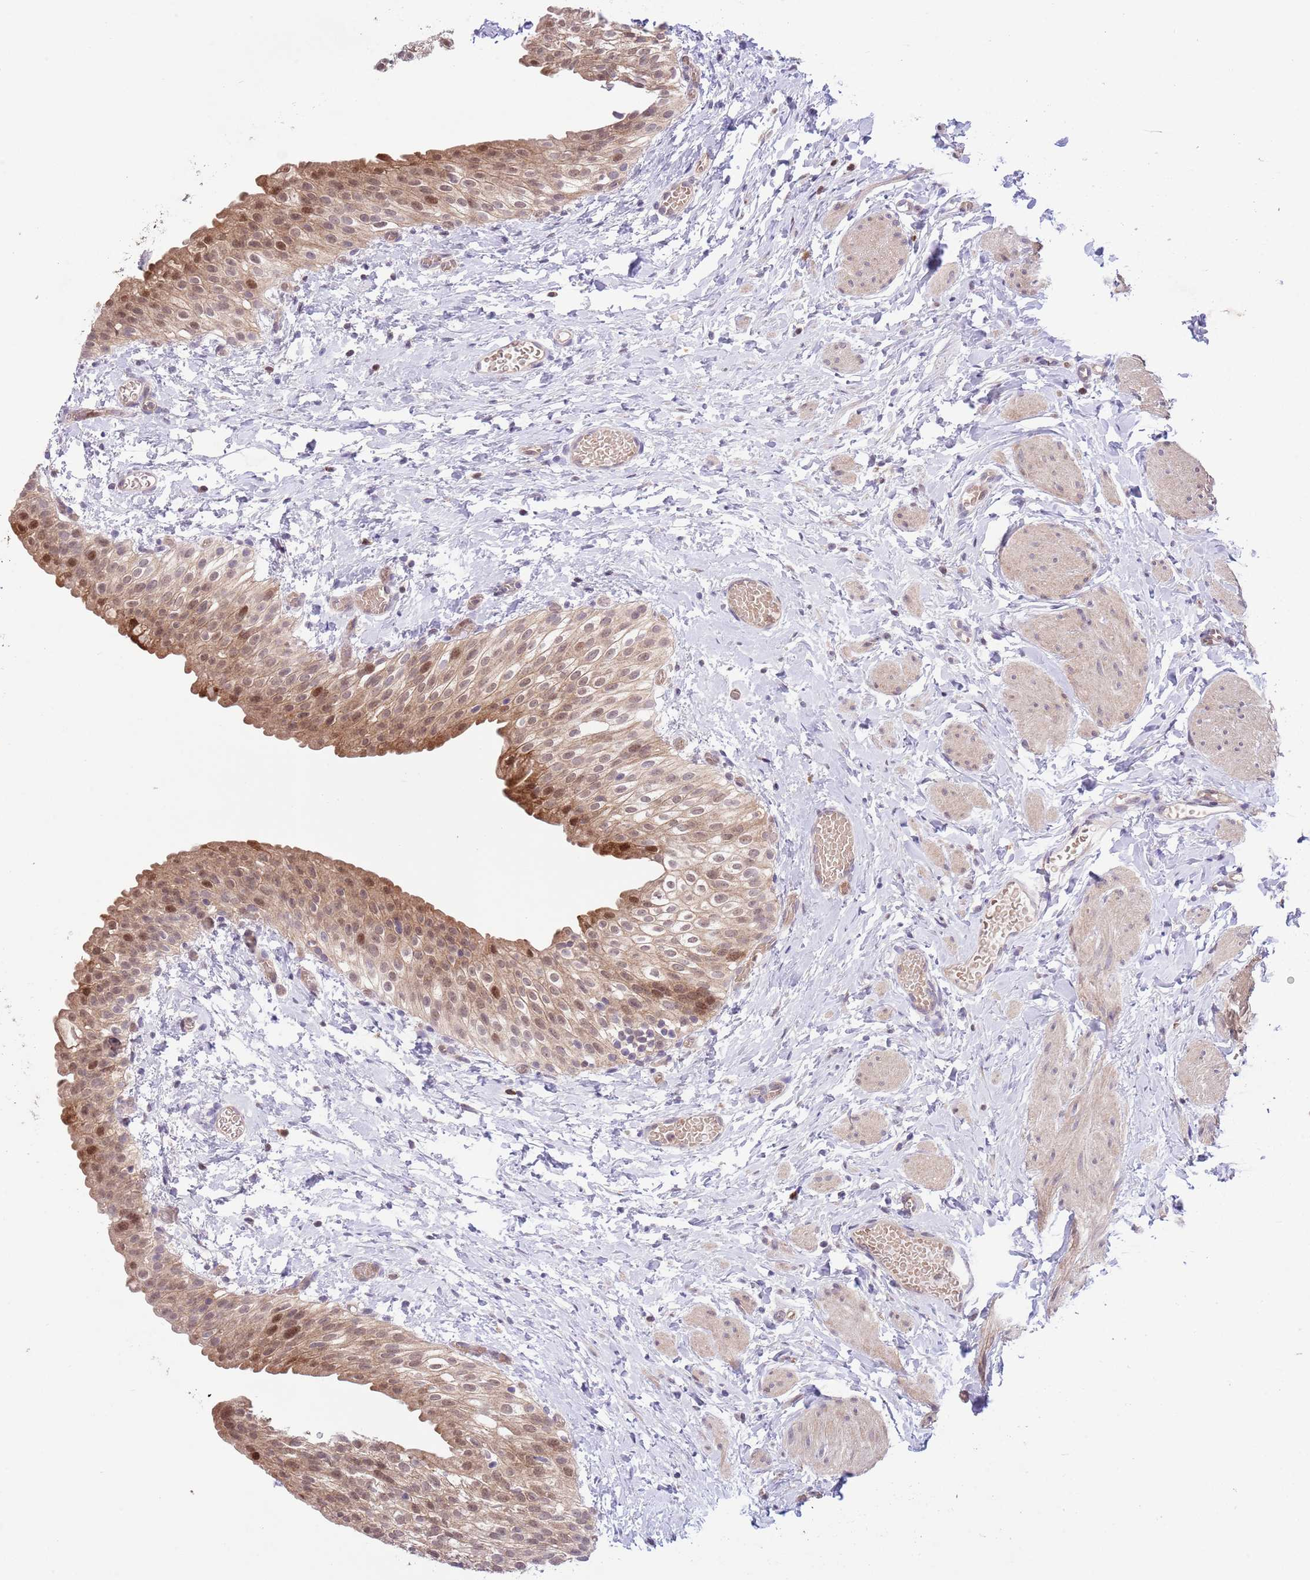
{"staining": {"intensity": "moderate", "quantity": ">75%", "location": "cytoplasmic/membranous,nuclear"}, "tissue": "urinary bladder", "cell_type": "Urothelial cells", "image_type": "normal", "snomed": [{"axis": "morphology", "description": "Normal tissue, NOS"}, {"axis": "topography", "description": "Urinary bladder"}], "caption": "IHC staining of normal urinary bladder, which displays medium levels of moderate cytoplasmic/membranous,nuclear positivity in about >75% of urothelial cells indicating moderate cytoplasmic/membranous,nuclear protein positivity. The staining was performed using DAB (3,3'-diaminobenzidine) (brown) for protein detection and nuclei were counterstained in hematoxylin (blue).", "gene": "HDHD2", "patient": {"sex": "male", "age": 1}}